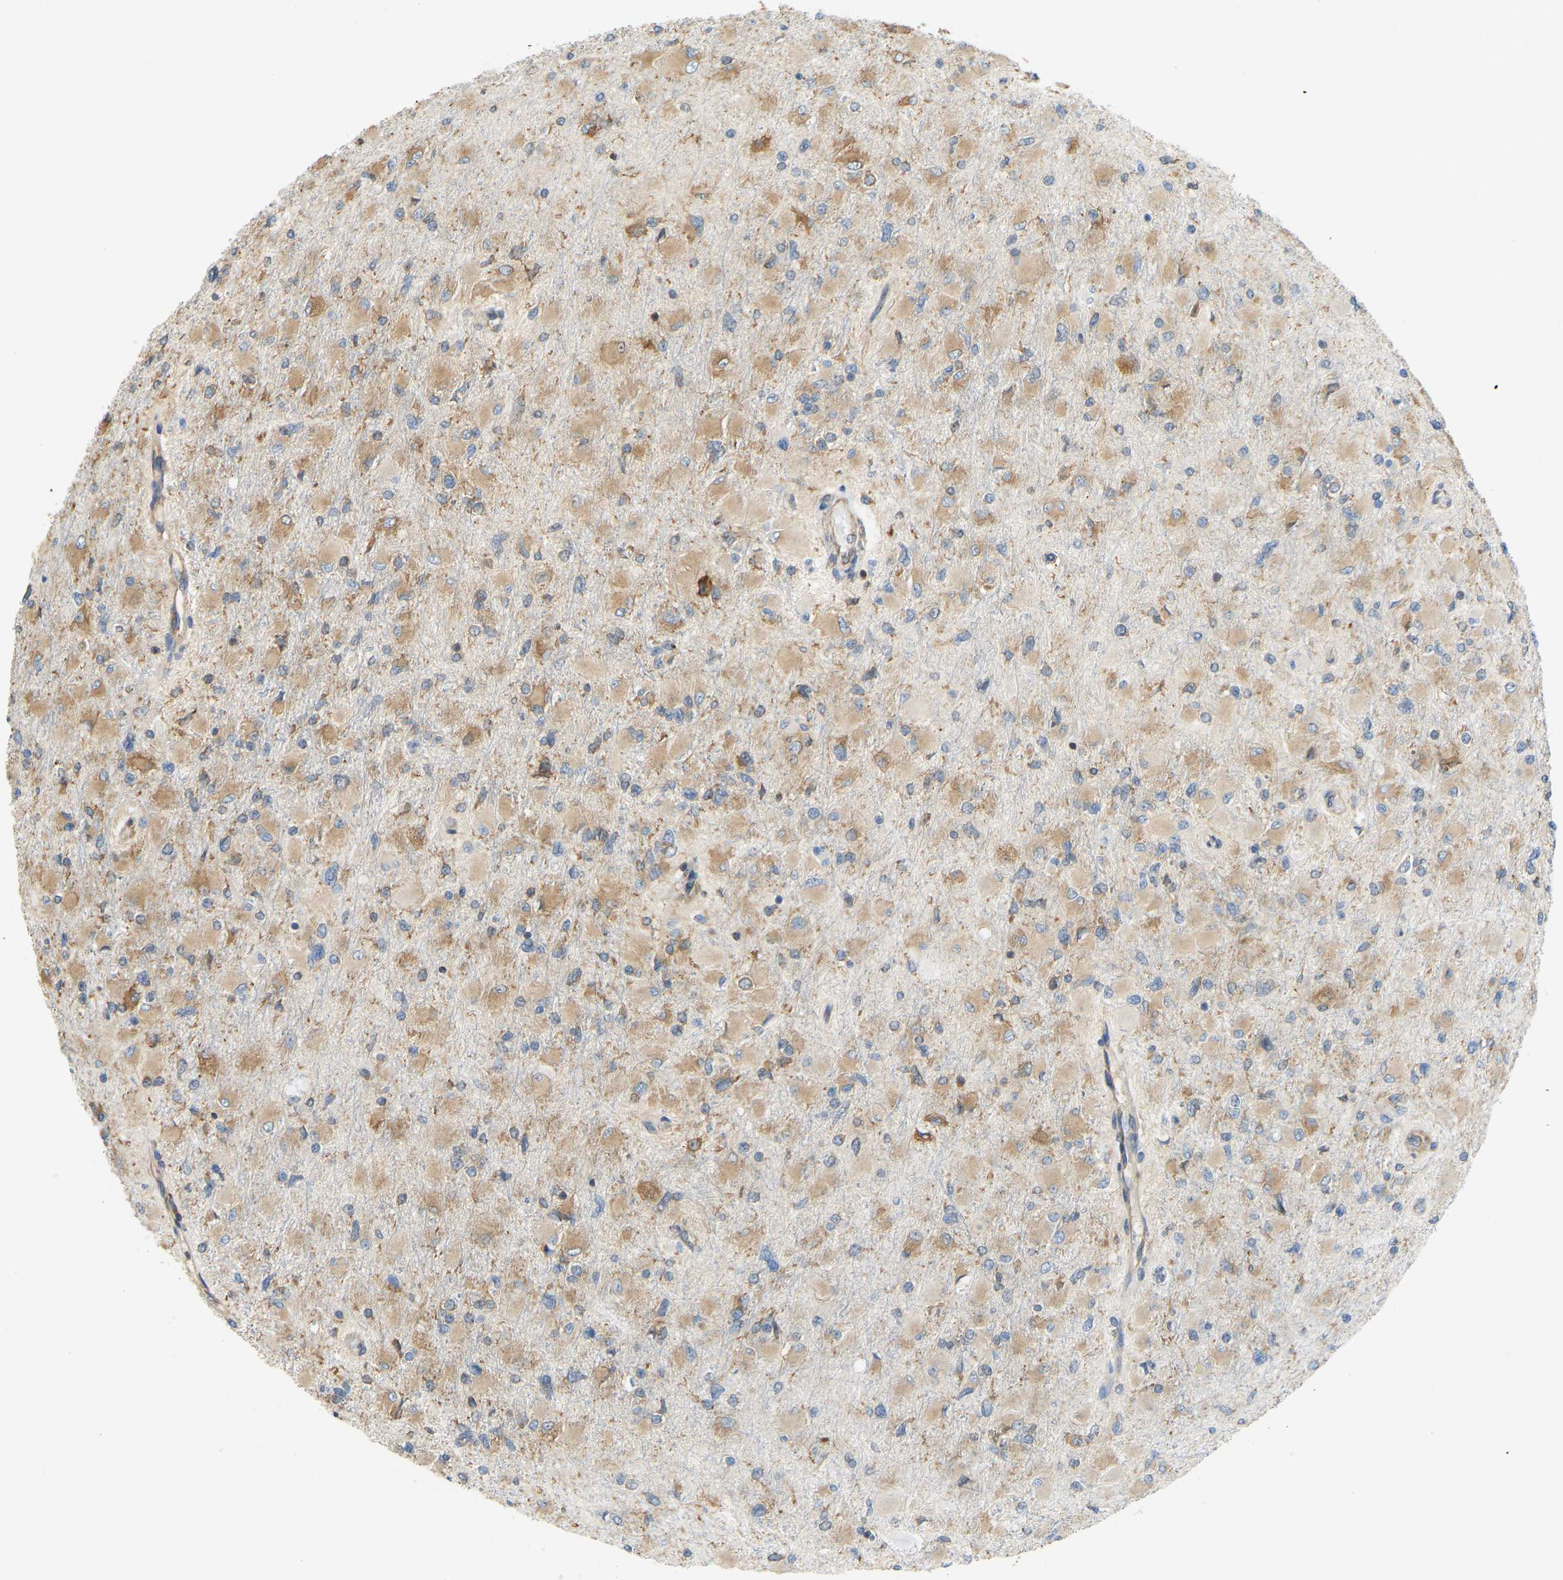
{"staining": {"intensity": "moderate", "quantity": ">75%", "location": "cytoplasmic/membranous"}, "tissue": "glioma", "cell_type": "Tumor cells", "image_type": "cancer", "snomed": [{"axis": "morphology", "description": "Glioma, malignant, High grade"}, {"axis": "topography", "description": "Cerebral cortex"}], "caption": "Human malignant high-grade glioma stained for a protein (brown) displays moderate cytoplasmic/membranous positive staining in approximately >75% of tumor cells.", "gene": "RPS6KB2", "patient": {"sex": "female", "age": 36}}